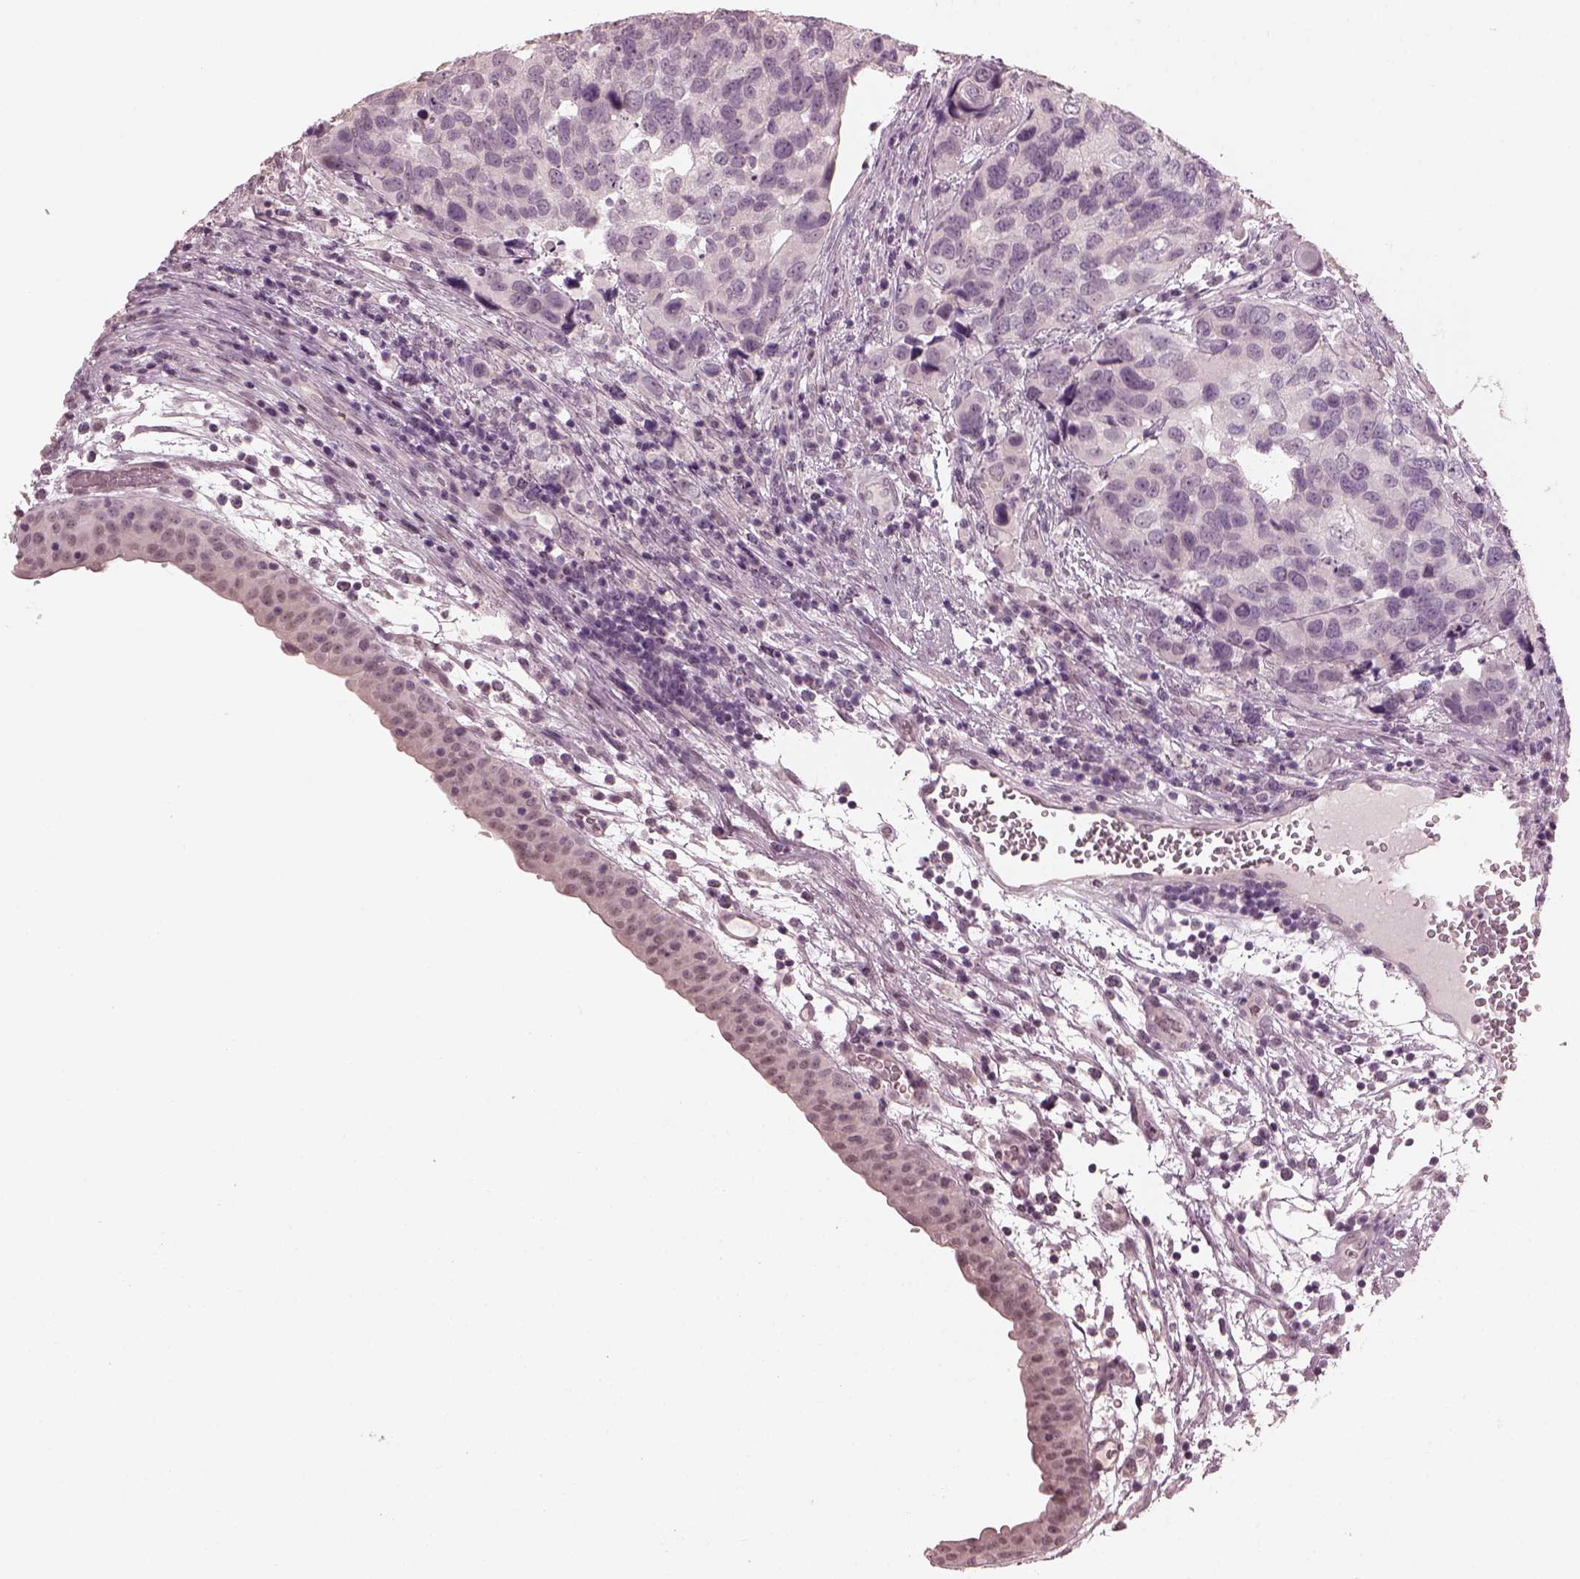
{"staining": {"intensity": "negative", "quantity": "none", "location": "none"}, "tissue": "urothelial cancer", "cell_type": "Tumor cells", "image_type": "cancer", "snomed": [{"axis": "morphology", "description": "Urothelial carcinoma, High grade"}, {"axis": "topography", "description": "Urinary bladder"}], "caption": "The photomicrograph exhibits no staining of tumor cells in urothelial cancer.", "gene": "OPTC", "patient": {"sex": "male", "age": 60}}